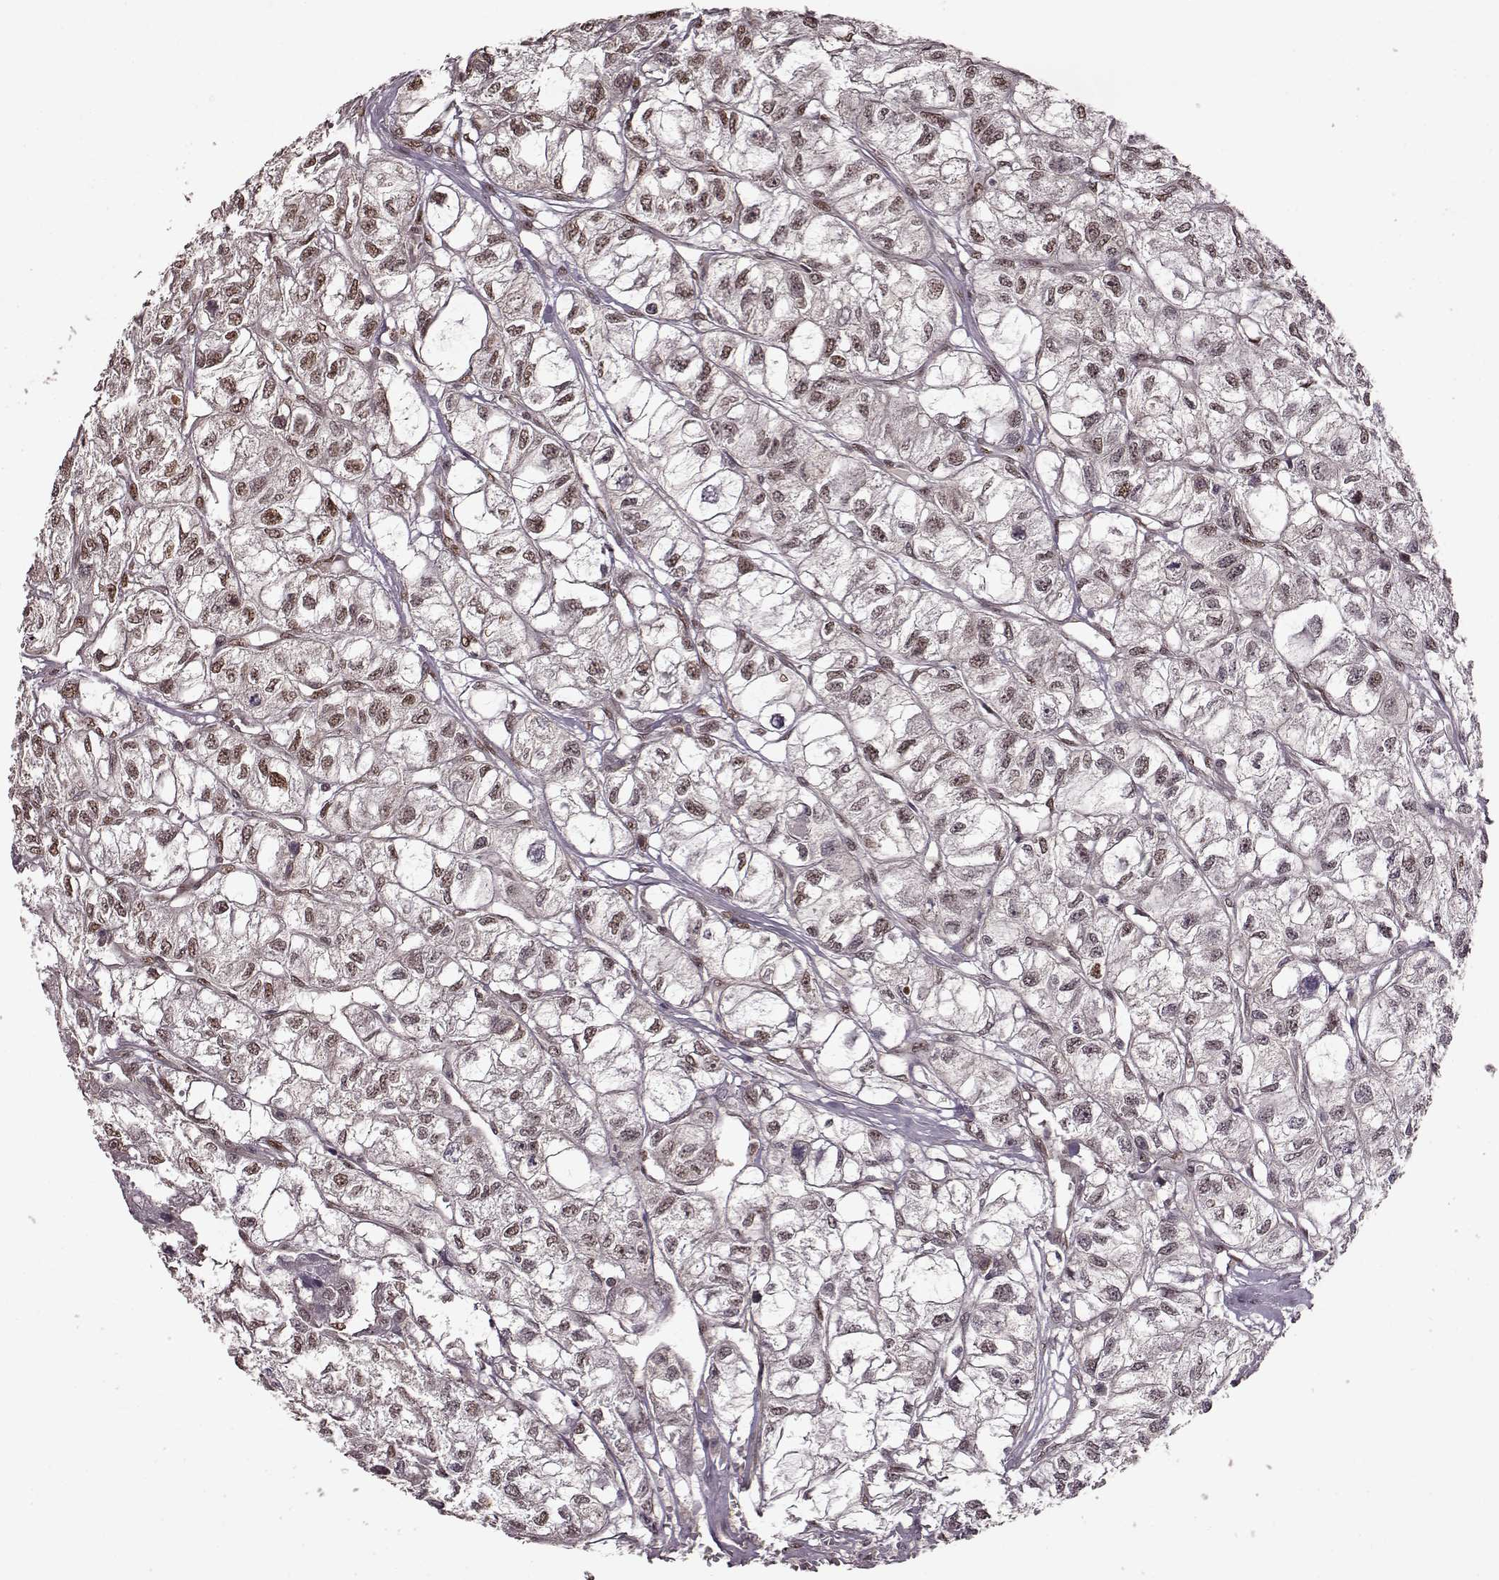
{"staining": {"intensity": "weak", "quantity": ">75%", "location": "nuclear"}, "tissue": "renal cancer", "cell_type": "Tumor cells", "image_type": "cancer", "snomed": [{"axis": "morphology", "description": "Adenocarcinoma, NOS"}, {"axis": "topography", "description": "Kidney"}], "caption": "Immunohistochemistry image of neoplastic tissue: renal adenocarcinoma stained using immunohistochemistry exhibits low levels of weak protein expression localized specifically in the nuclear of tumor cells, appearing as a nuclear brown color.", "gene": "FTO", "patient": {"sex": "male", "age": 56}}